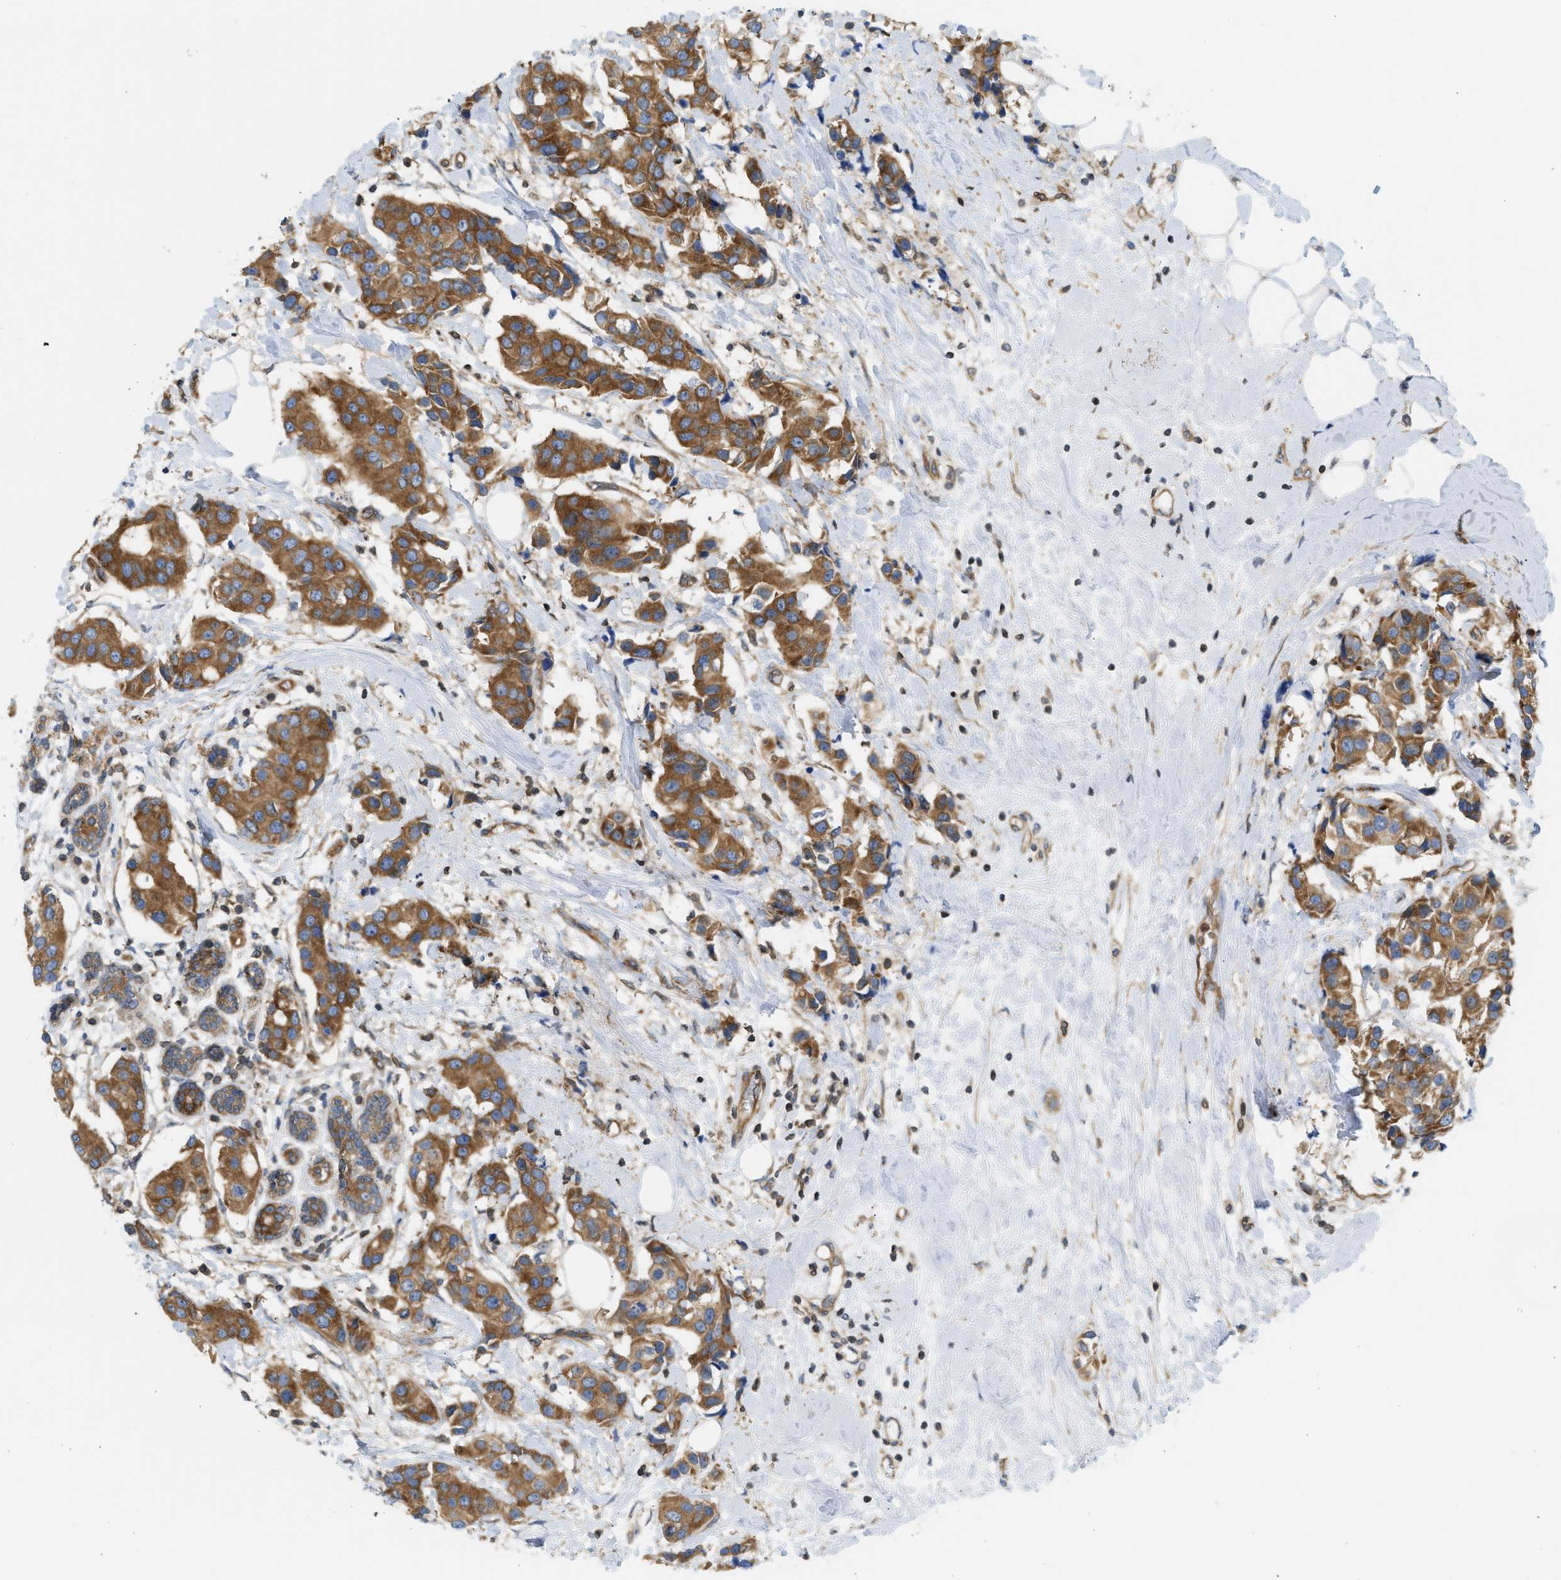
{"staining": {"intensity": "strong", "quantity": ">75%", "location": "cytoplasmic/membranous"}, "tissue": "breast cancer", "cell_type": "Tumor cells", "image_type": "cancer", "snomed": [{"axis": "morphology", "description": "Normal tissue, NOS"}, {"axis": "morphology", "description": "Duct carcinoma"}, {"axis": "topography", "description": "Breast"}], "caption": "This image exhibits IHC staining of invasive ductal carcinoma (breast), with high strong cytoplasmic/membranous staining in approximately >75% of tumor cells.", "gene": "STRN", "patient": {"sex": "female", "age": 39}}